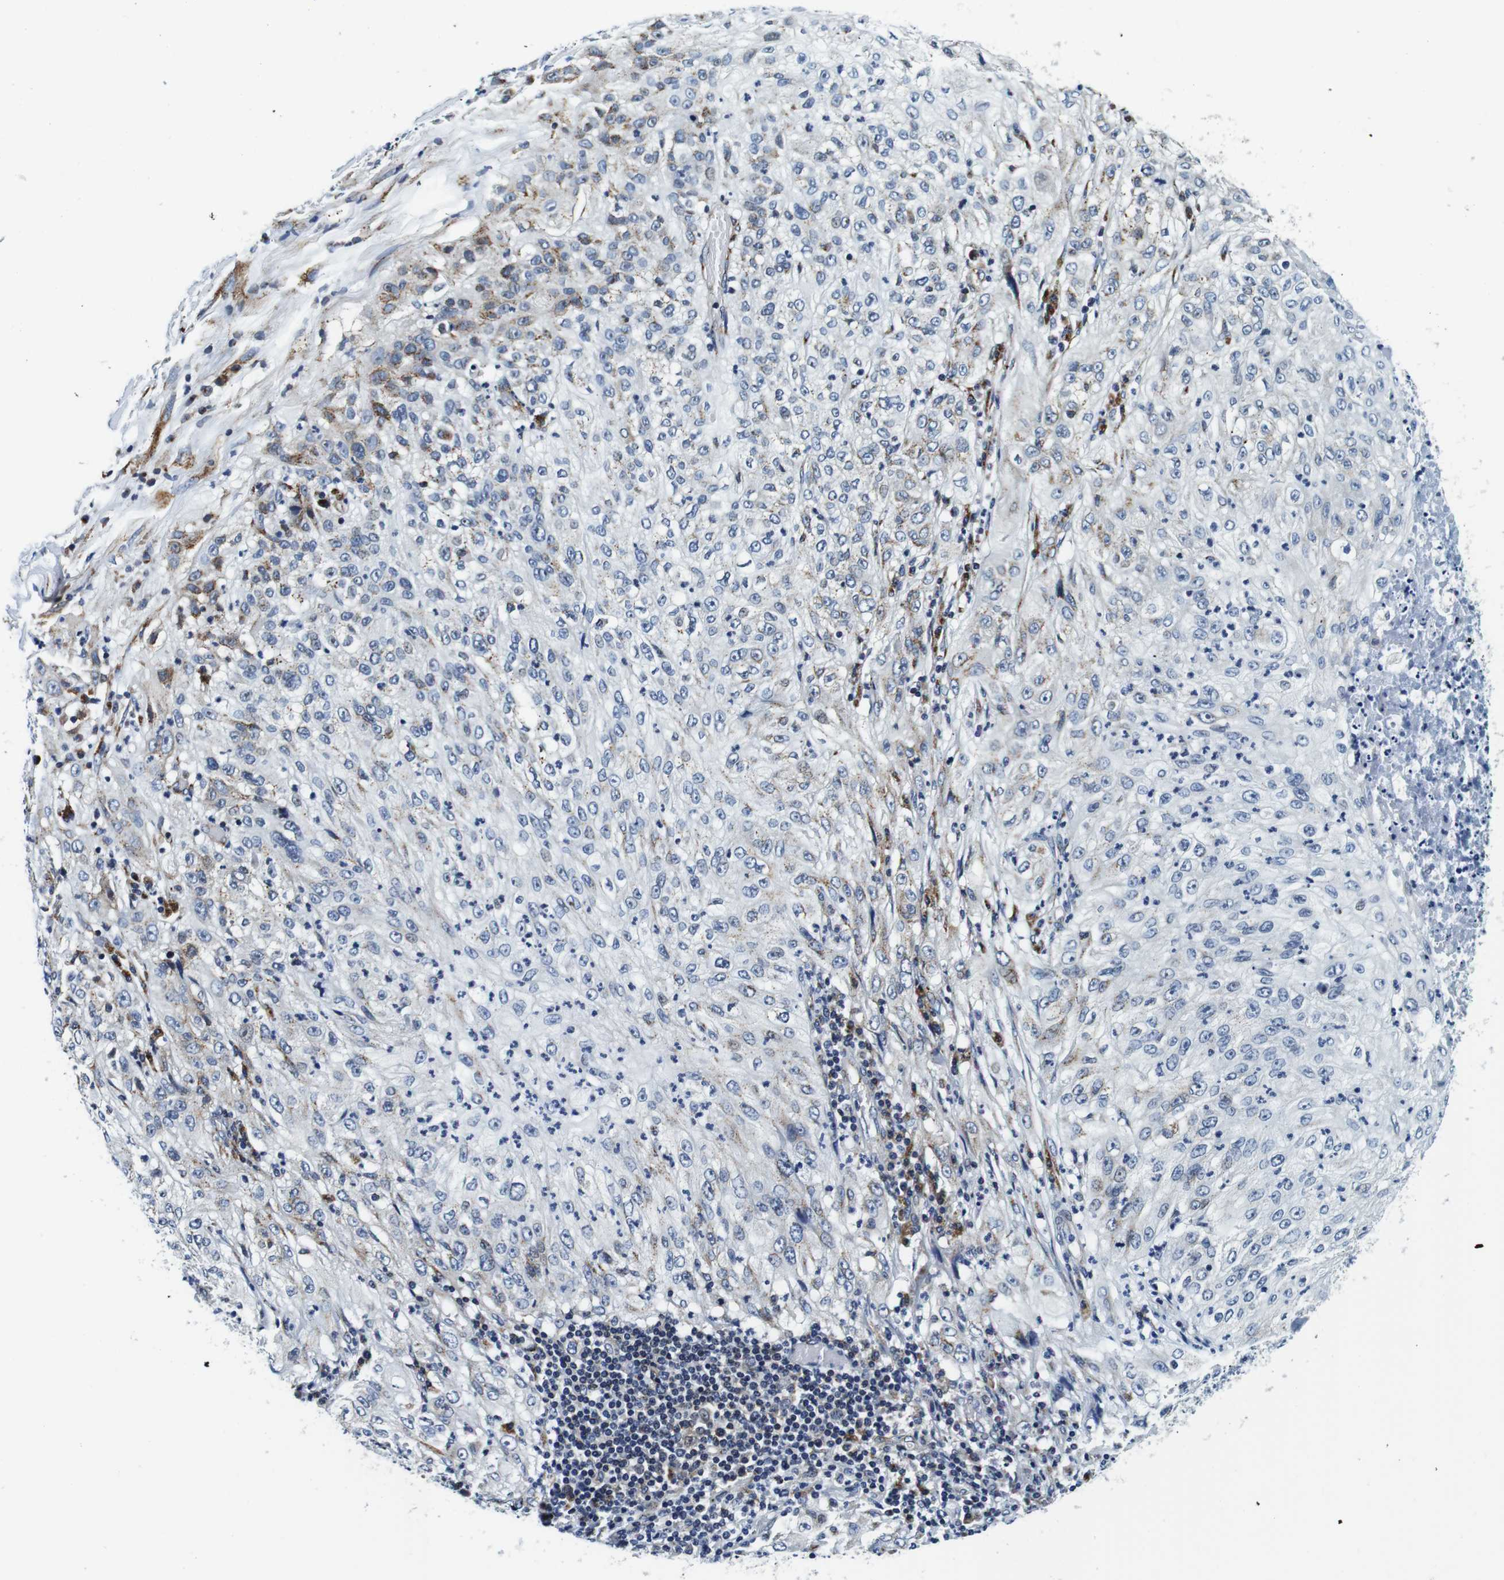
{"staining": {"intensity": "weak", "quantity": "<25%", "location": "cytoplasmic/membranous"}, "tissue": "lung cancer", "cell_type": "Tumor cells", "image_type": "cancer", "snomed": [{"axis": "morphology", "description": "Inflammation, NOS"}, {"axis": "morphology", "description": "Squamous cell carcinoma, NOS"}, {"axis": "topography", "description": "Lymph node"}, {"axis": "topography", "description": "Soft tissue"}, {"axis": "topography", "description": "Lung"}], "caption": "Immunohistochemical staining of human lung cancer displays no significant expression in tumor cells. Nuclei are stained in blue.", "gene": "FAR2", "patient": {"sex": "male", "age": 66}}